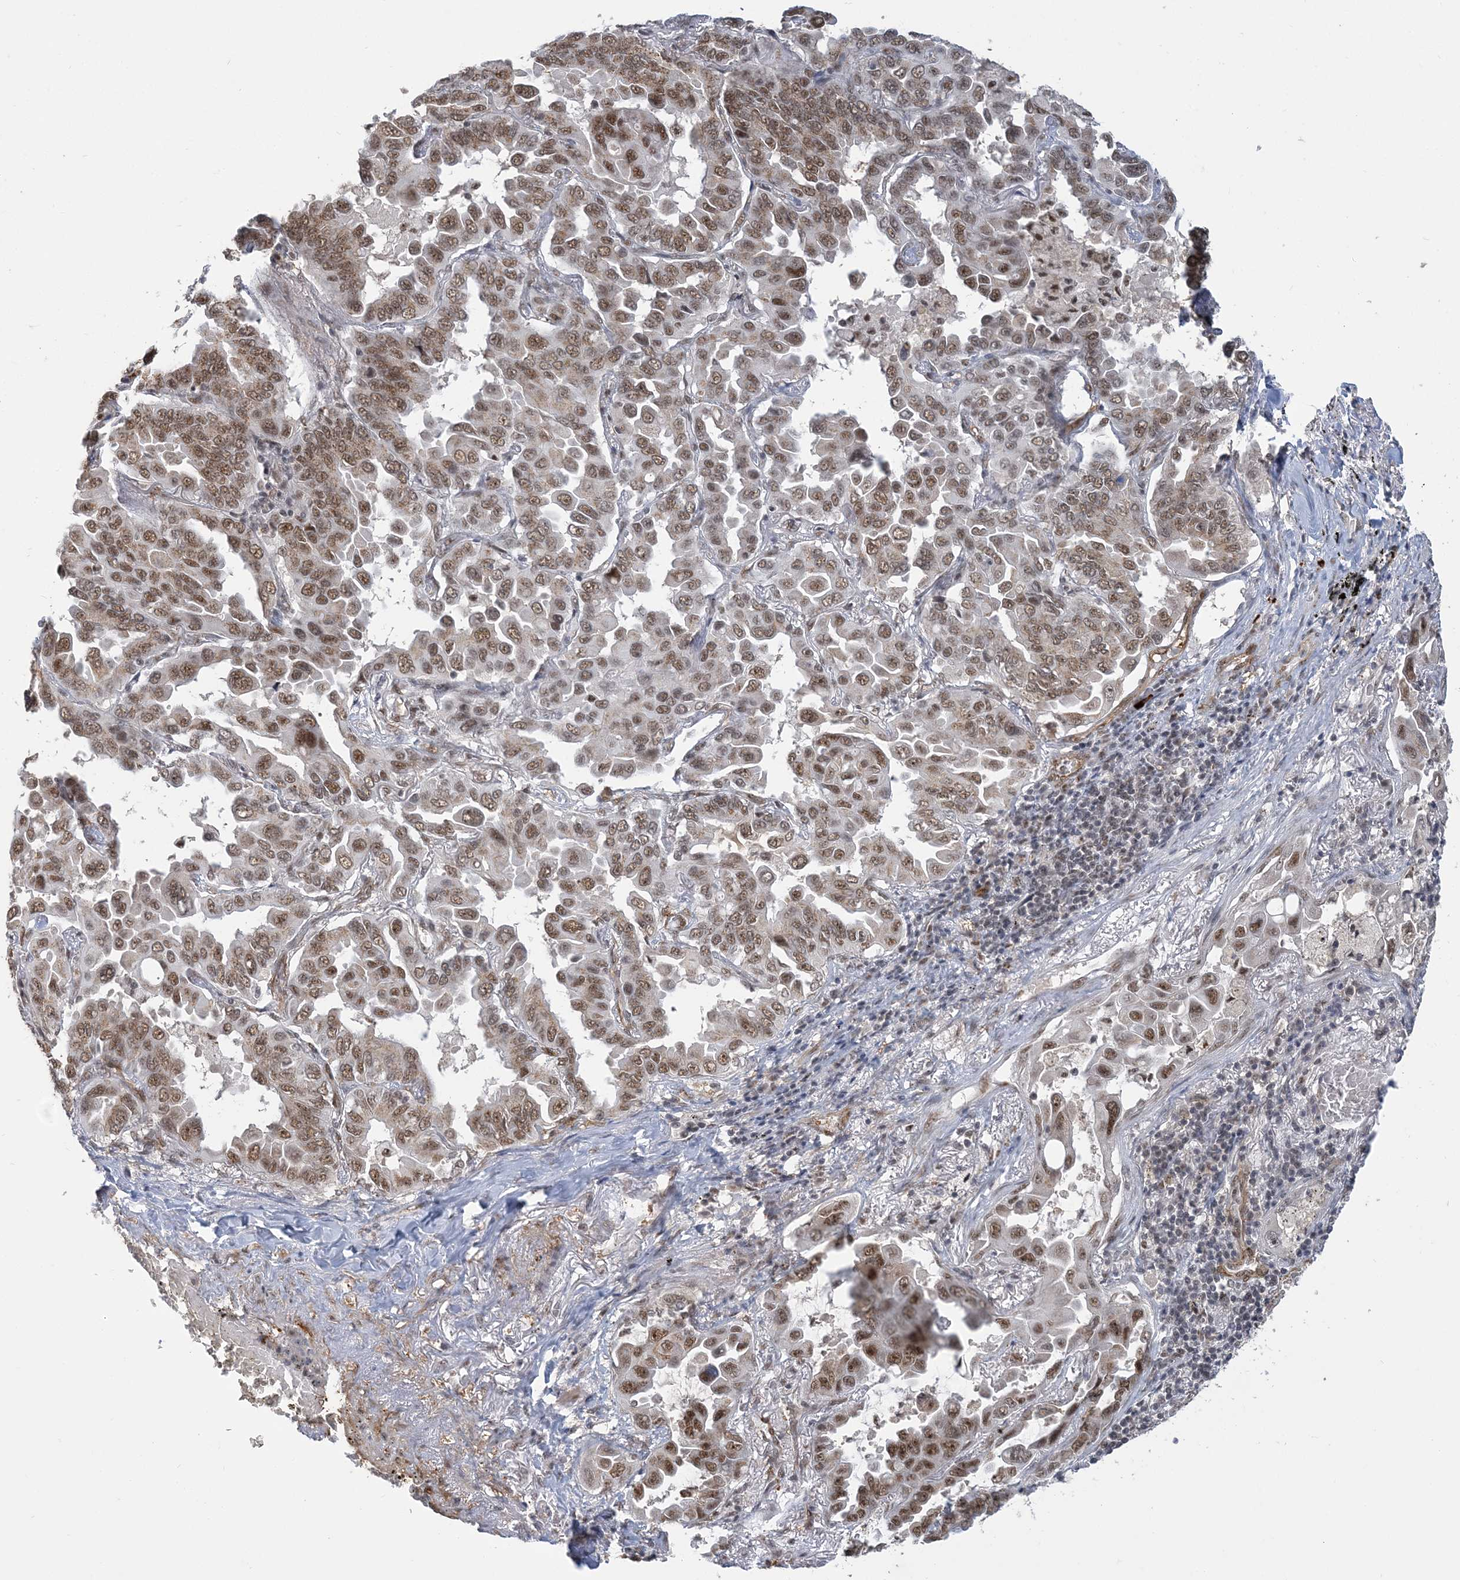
{"staining": {"intensity": "moderate", "quantity": ">75%", "location": "nuclear"}, "tissue": "lung cancer", "cell_type": "Tumor cells", "image_type": "cancer", "snomed": [{"axis": "morphology", "description": "Adenocarcinoma, NOS"}, {"axis": "topography", "description": "Lung"}], "caption": "The micrograph shows a brown stain indicating the presence of a protein in the nuclear of tumor cells in lung cancer (adenocarcinoma).", "gene": "PLRG1", "patient": {"sex": "male", "age": 64}}